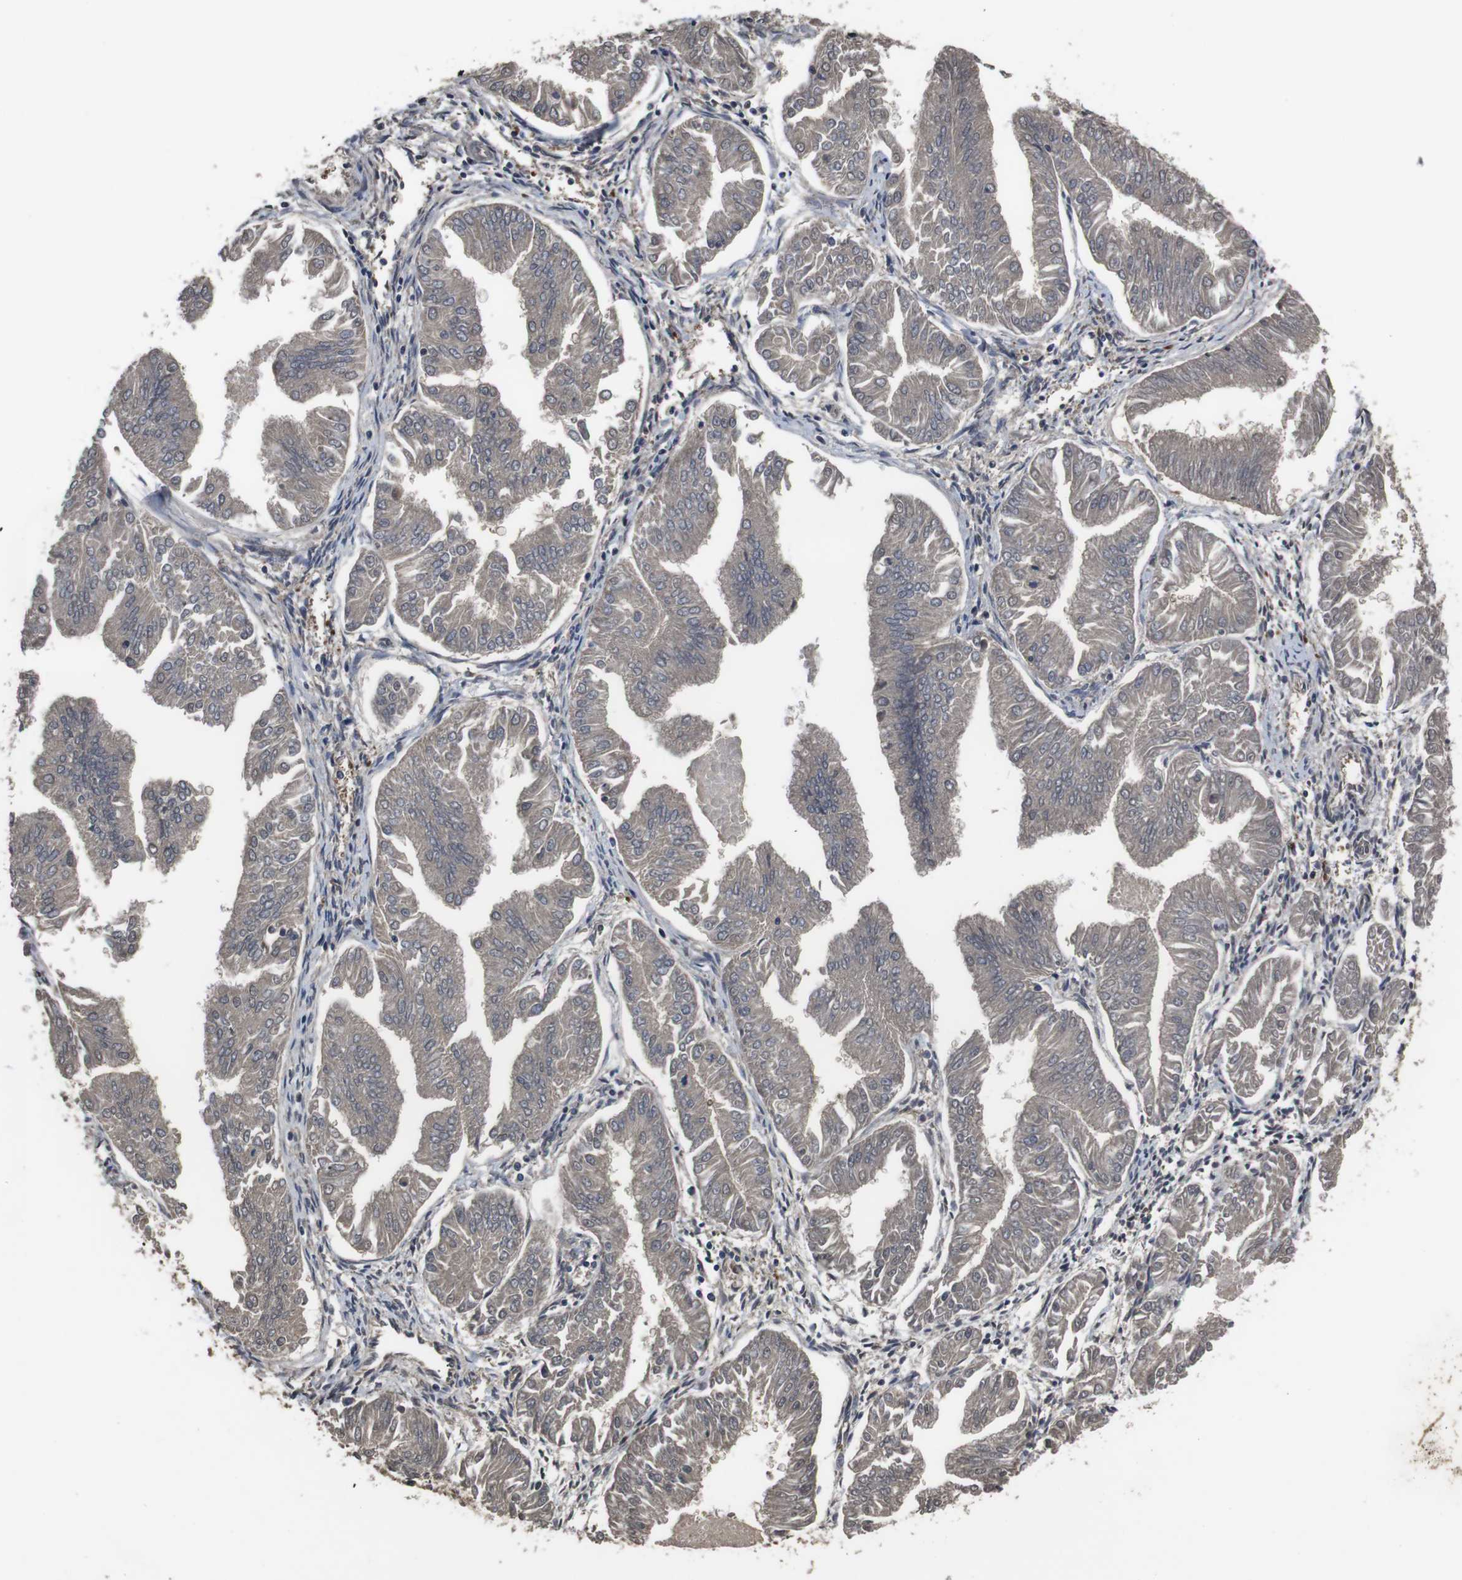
{"staining": {"intensity": "weak", "quantity": ">75%", "location": "cytoplasmic/membranous"}, "tissue": "endometrial cancer", "cell_type": "Tumor cells", "image_type": "cancer", "snomed": [{"axis": "morphology", "description": "Adenocarcinoma, NOS"}, {"axis": "topography", "description": "Endometrium"}], "caption": "High-magnification brightfield microscopy of endometrial cancer stained with DAB (brown) and counterstained with hematoxylin (blue). tumor cells exhibit weak cytoplasmic/membranous staining is identified in approximately>75% of cells. (DAB (3,3'-diaminobenzidine) = brown stain, brightfield microscopy at high magnification).", "gene": "CXCL11", "patient": {"sex": "female", "age": 53}}